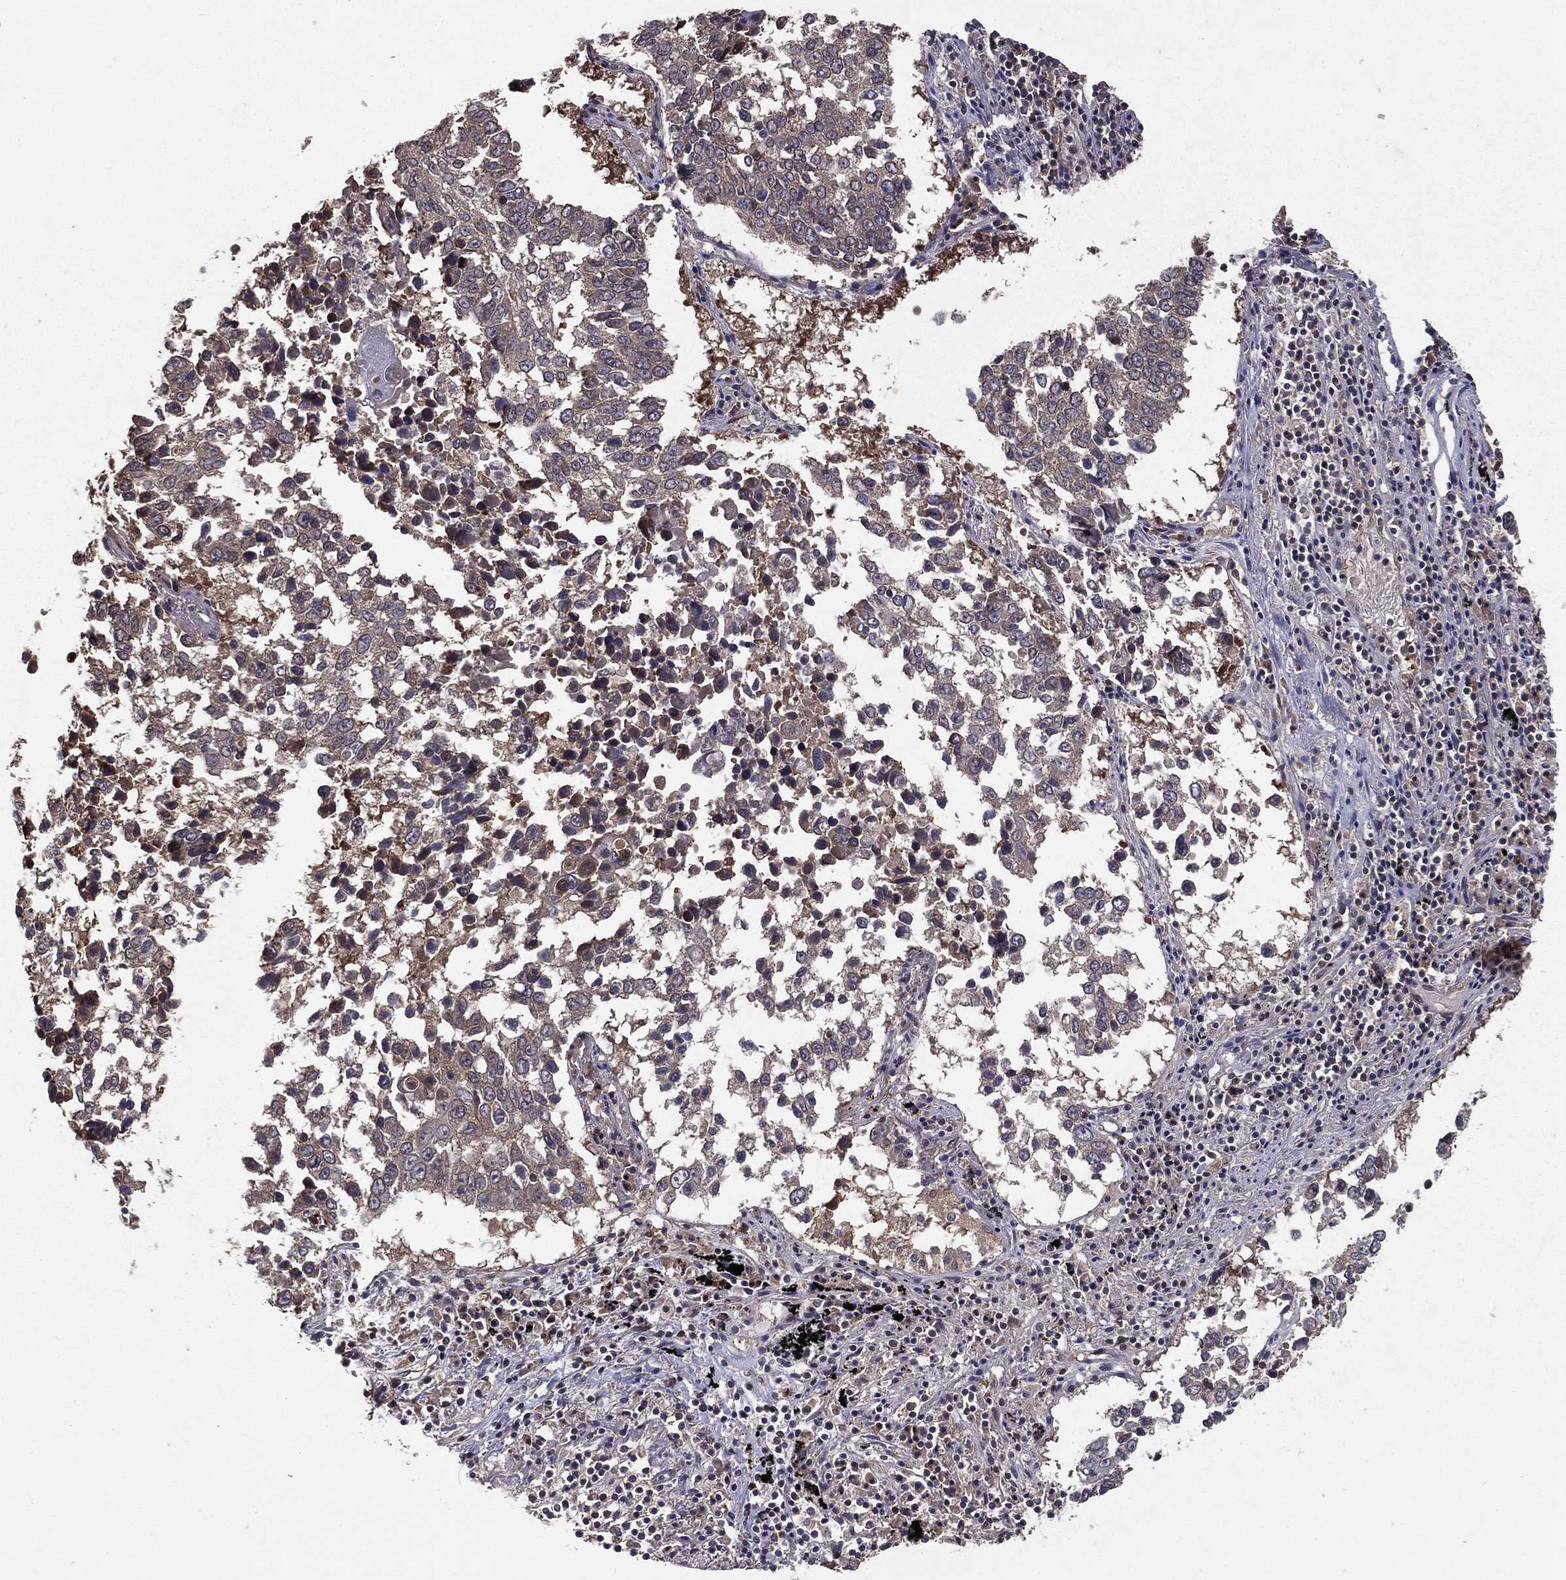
{"staining": {"intensity": "negative", "quantity": "none", "location": "none"}, "tissue": "lung cancer", "cell_type": "Tumor cells", "image_type": "cancer", "snomed": [{"axis": "morphology", "description": "Squamous cell carcinoma, NOS"}, {"axis": "topography", "description": "Lung"}], "caption": "IHC image of neoplastic tissue: human squamous cell carcinoma (lung) stained with DAB demonstrates no significant protein staining in tumor cells.", "gene": "CERS2", "patient": {"sex": "male", "age": 82}}